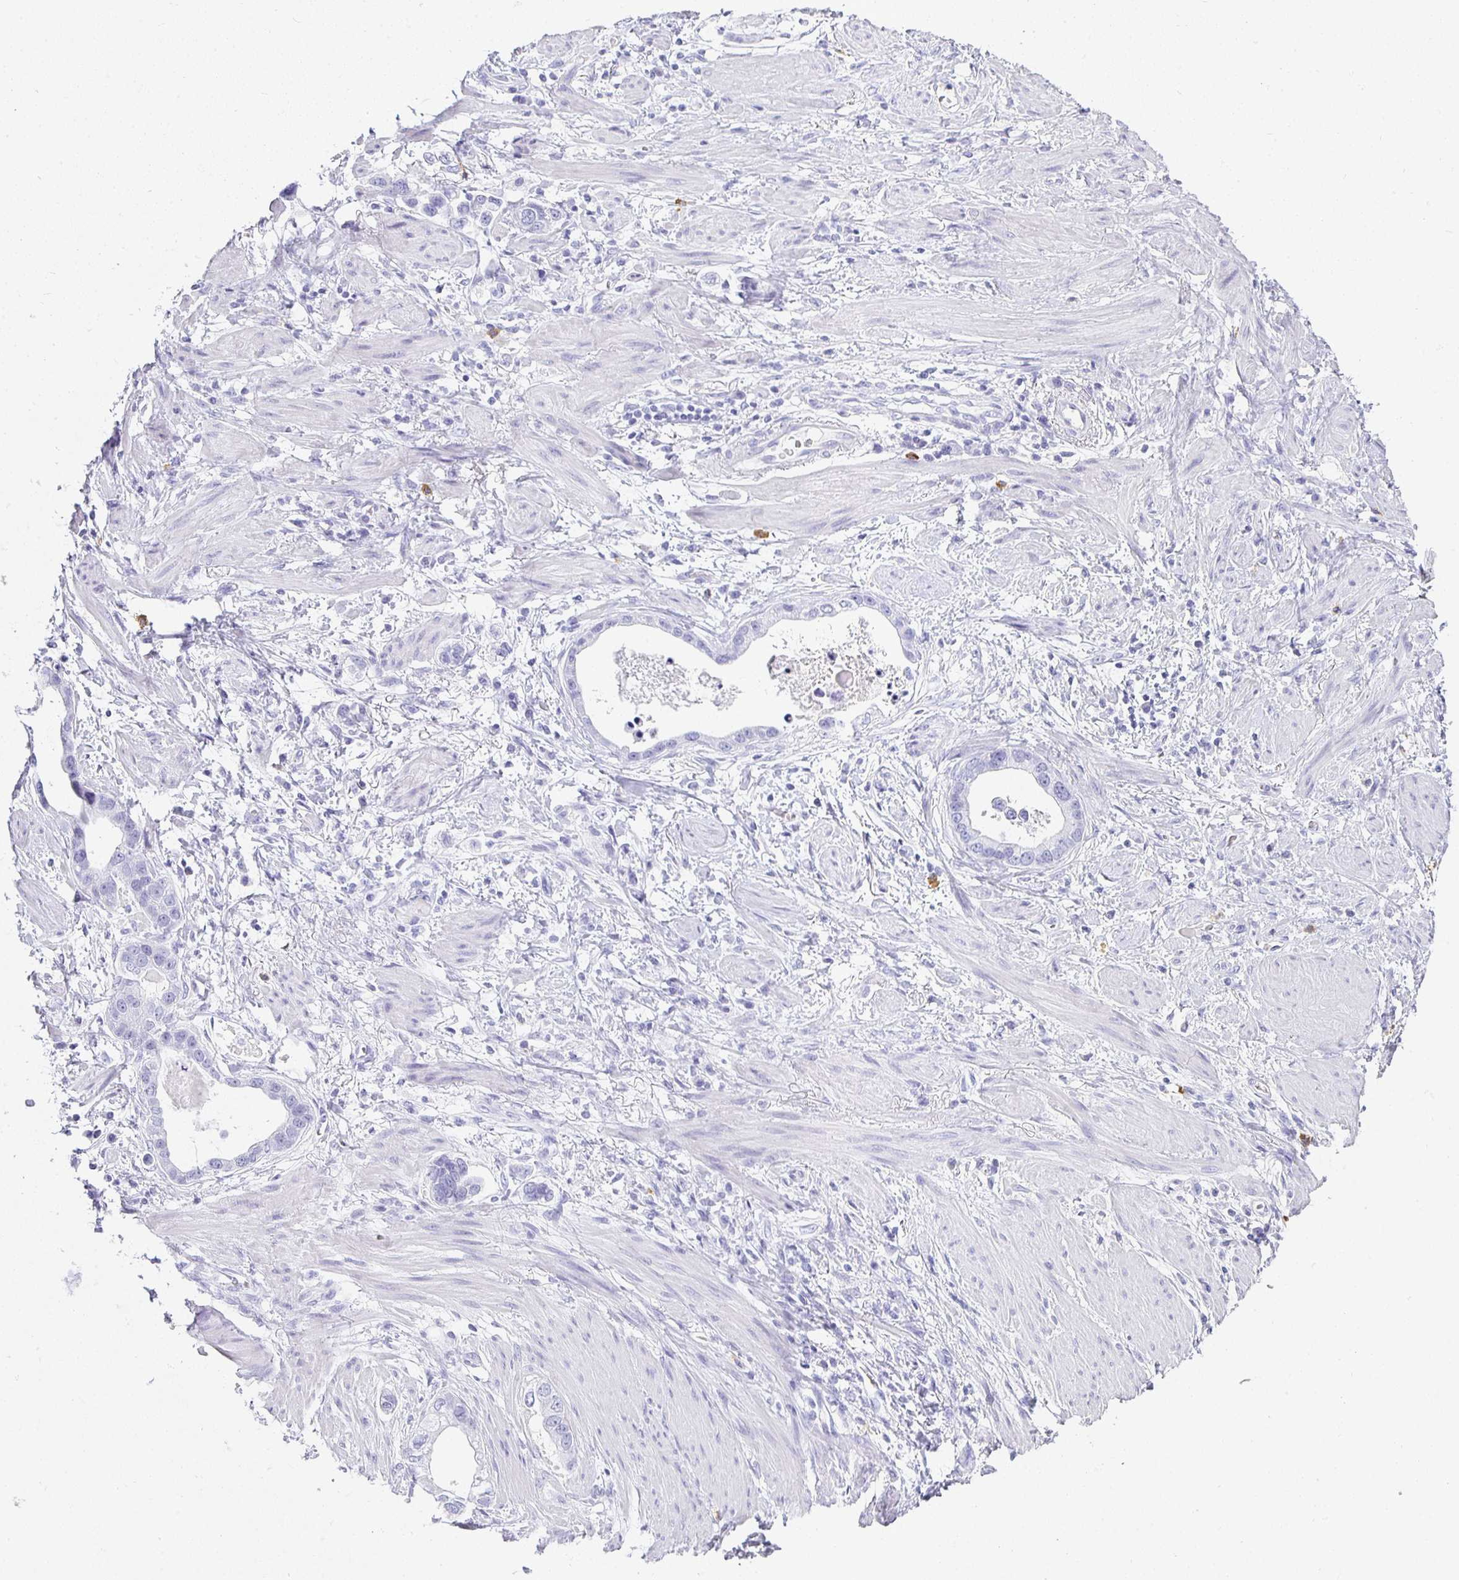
{"staining": {"intensity": "negative", "quantity": "none", "location": "none"}, "tissue": "stomach cancer", "cell_type": "Tumor cells", "image_type": "cancer", "snomed": [{"axis": "morphology", "description": "Adenocarcinoma, NOS"}, {"axis": "topography", "description": "Stomach, lower"}], "caption": "Immunohistochemistry (IHC) photomicrograph of human stomach cancer (adenocarcinoma) stained for a protein (brown), which exhibits no expression in tumor cells.", "gene": "TPSD1", "patient": {"sex": "female", "age": 93}}